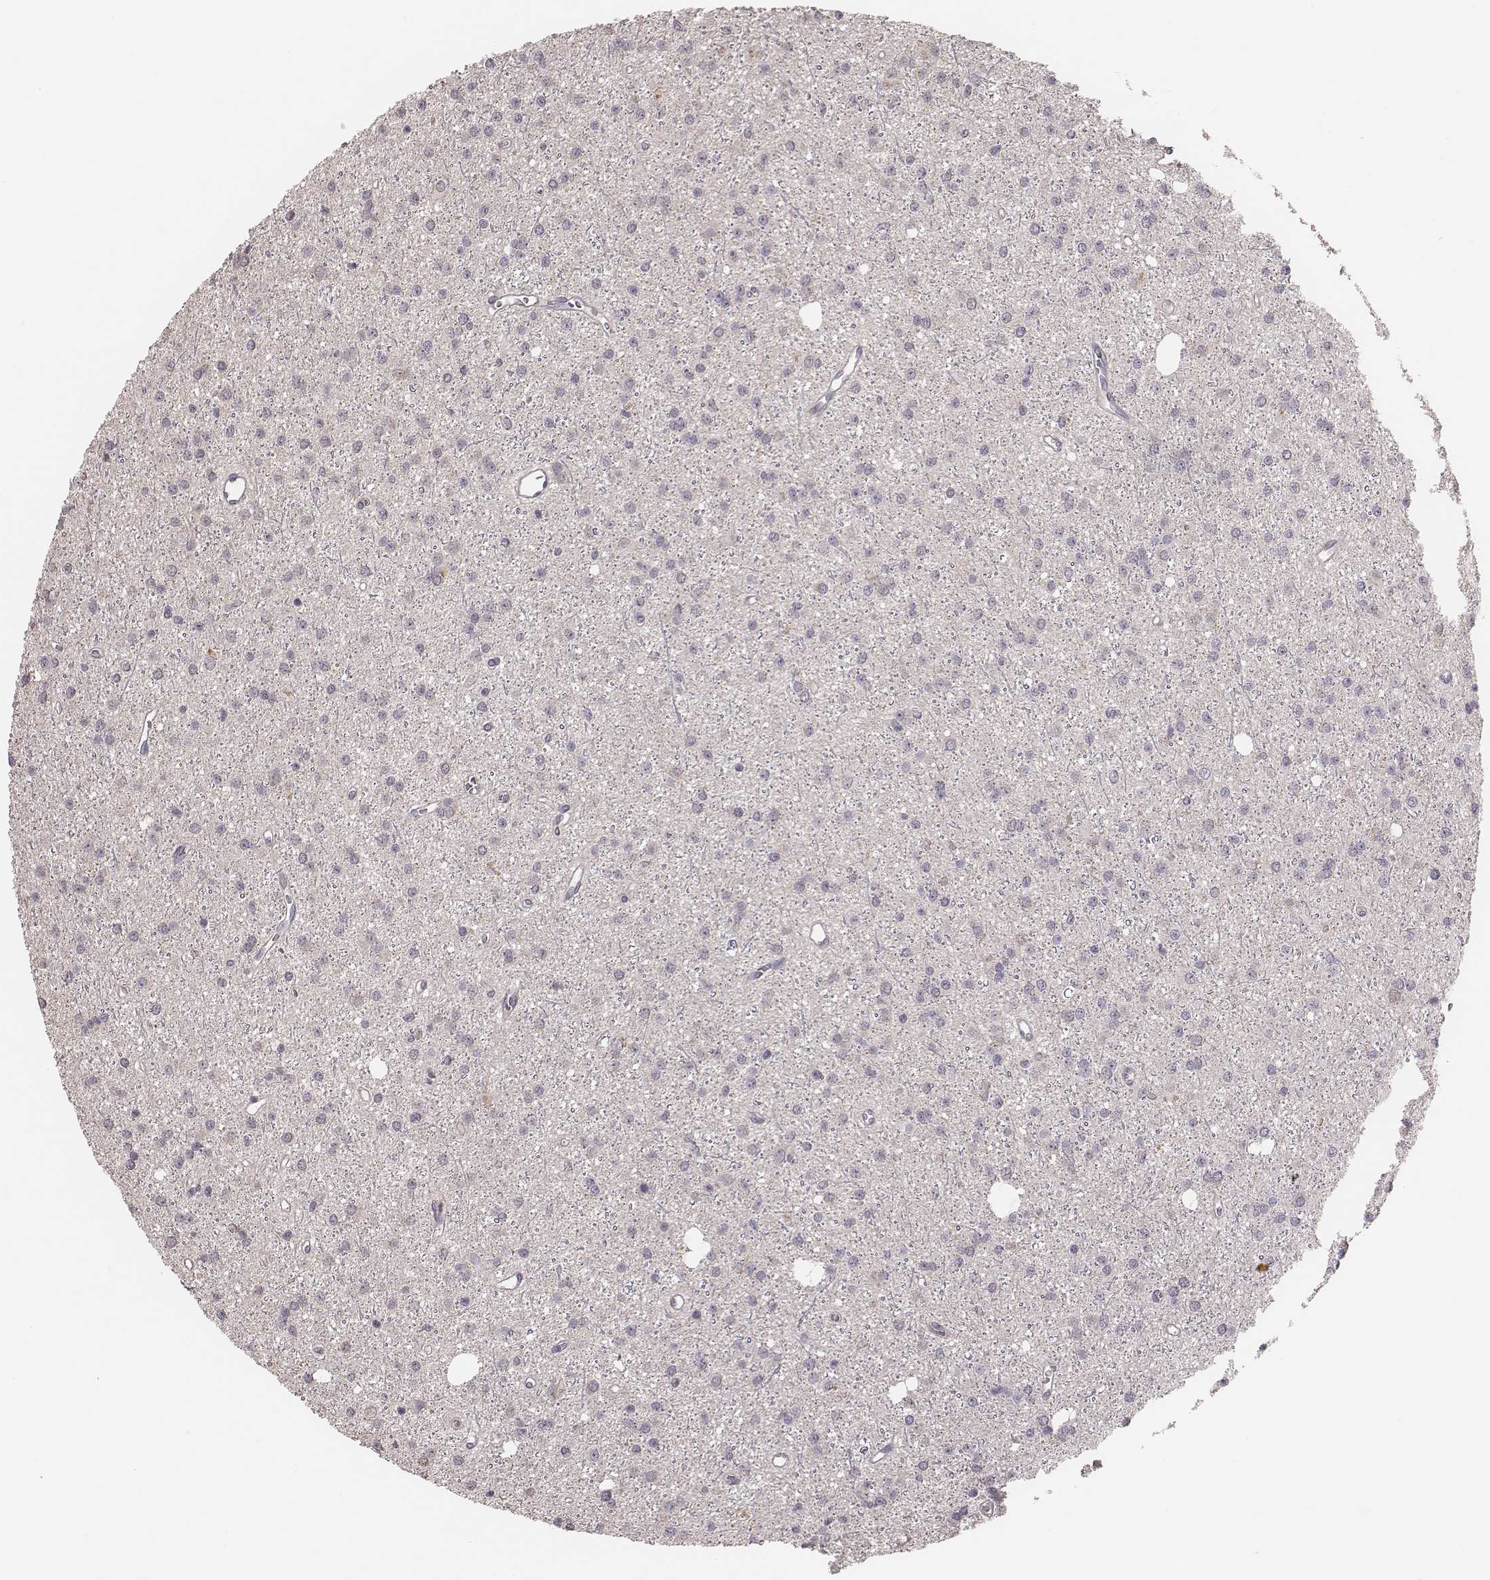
{"staining": {"intensity": "negative", "quantity": "none", "location": "none"}, "tissue": "glioma", "cell_type": "Tumor cells", "image_type": "cancer", "snomed": [{"axis": "morphology", "description": "Glioma, malignant, Low grade"}, {"axis": "topography", "description": "Brain"}], "caption": "The image reveals no staining of tumor cells in glioma.", "gene": "HAVCR1", "patient": {"sex": "male", "age": 27}}